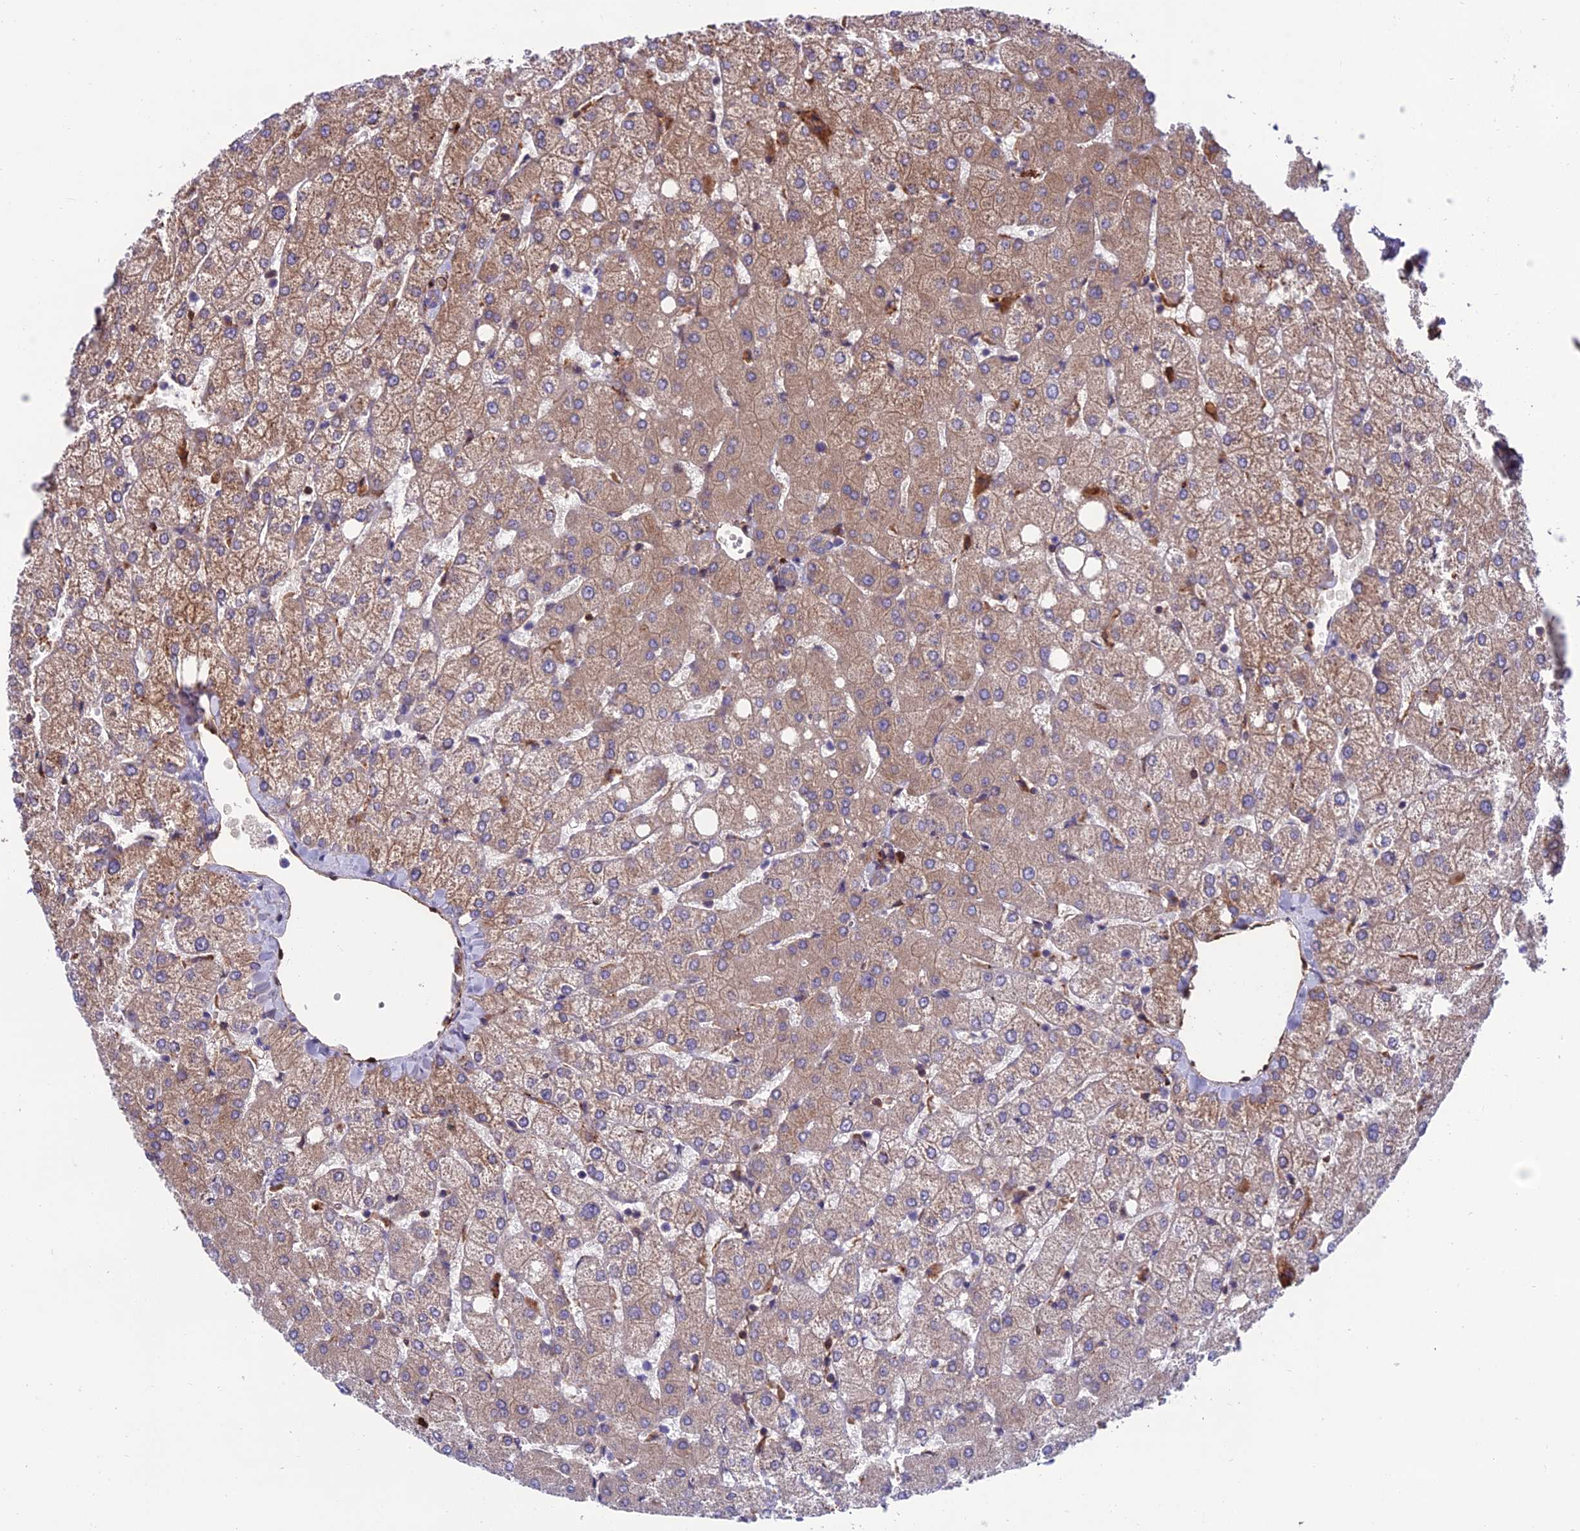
{"staining": {"intensity": "negative", "quantity": "none", "location": "none"}, "tissue": "liver", "cell_type": "Cholangiocytes", "image_type": "normal", "snomed": [{"axis": "morphology", "description": "Normal tissue, NOS"}, {"axis": "topography", "description": "Liver"}], "caption": "Cholangiocytes show no significant positivity in normal liver.", "gene": "RTN4RL1", "patient": {"sex": "female", "age": 54}}